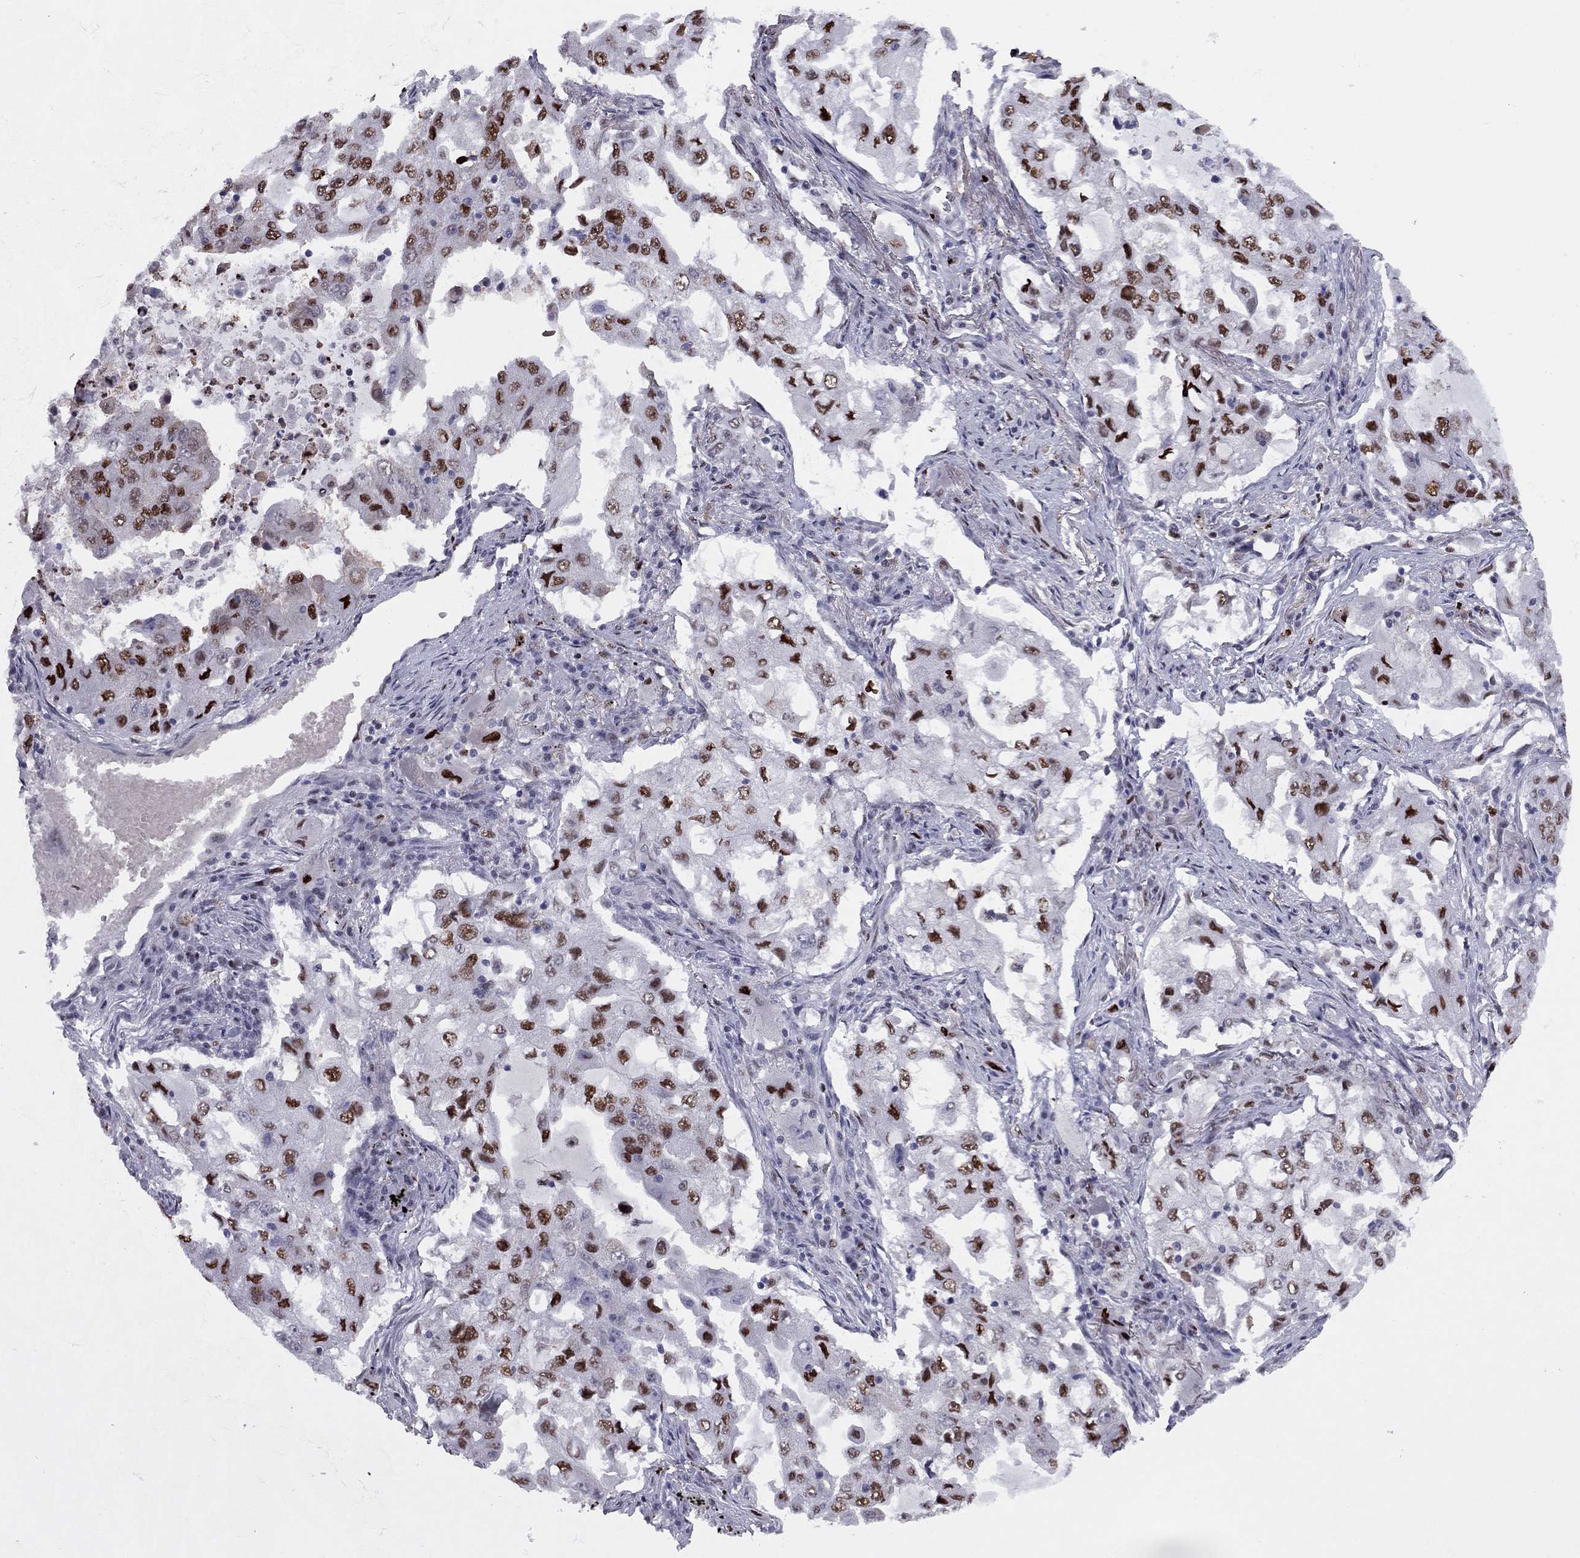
{"staining": {"intensity": "strong", "quantity": ">75%", "location": "nuclear"}, "tissue": "lung cancer", "cell_type": "Tumor cells", "image_type": "cancer", "snomed": [{"axis": "morphology", "description": "Adenocarcinoma, NOS"}, {"axis": "topography", "description": "Lung"}], "caption": "Human adenocarcinoma (lung) stained with a brown dye displays strong nuclear positive positivity in approximately >75% of tumor cells.", "gene": "PCGF3", "patient": {"sex": "female", "age": 61}}